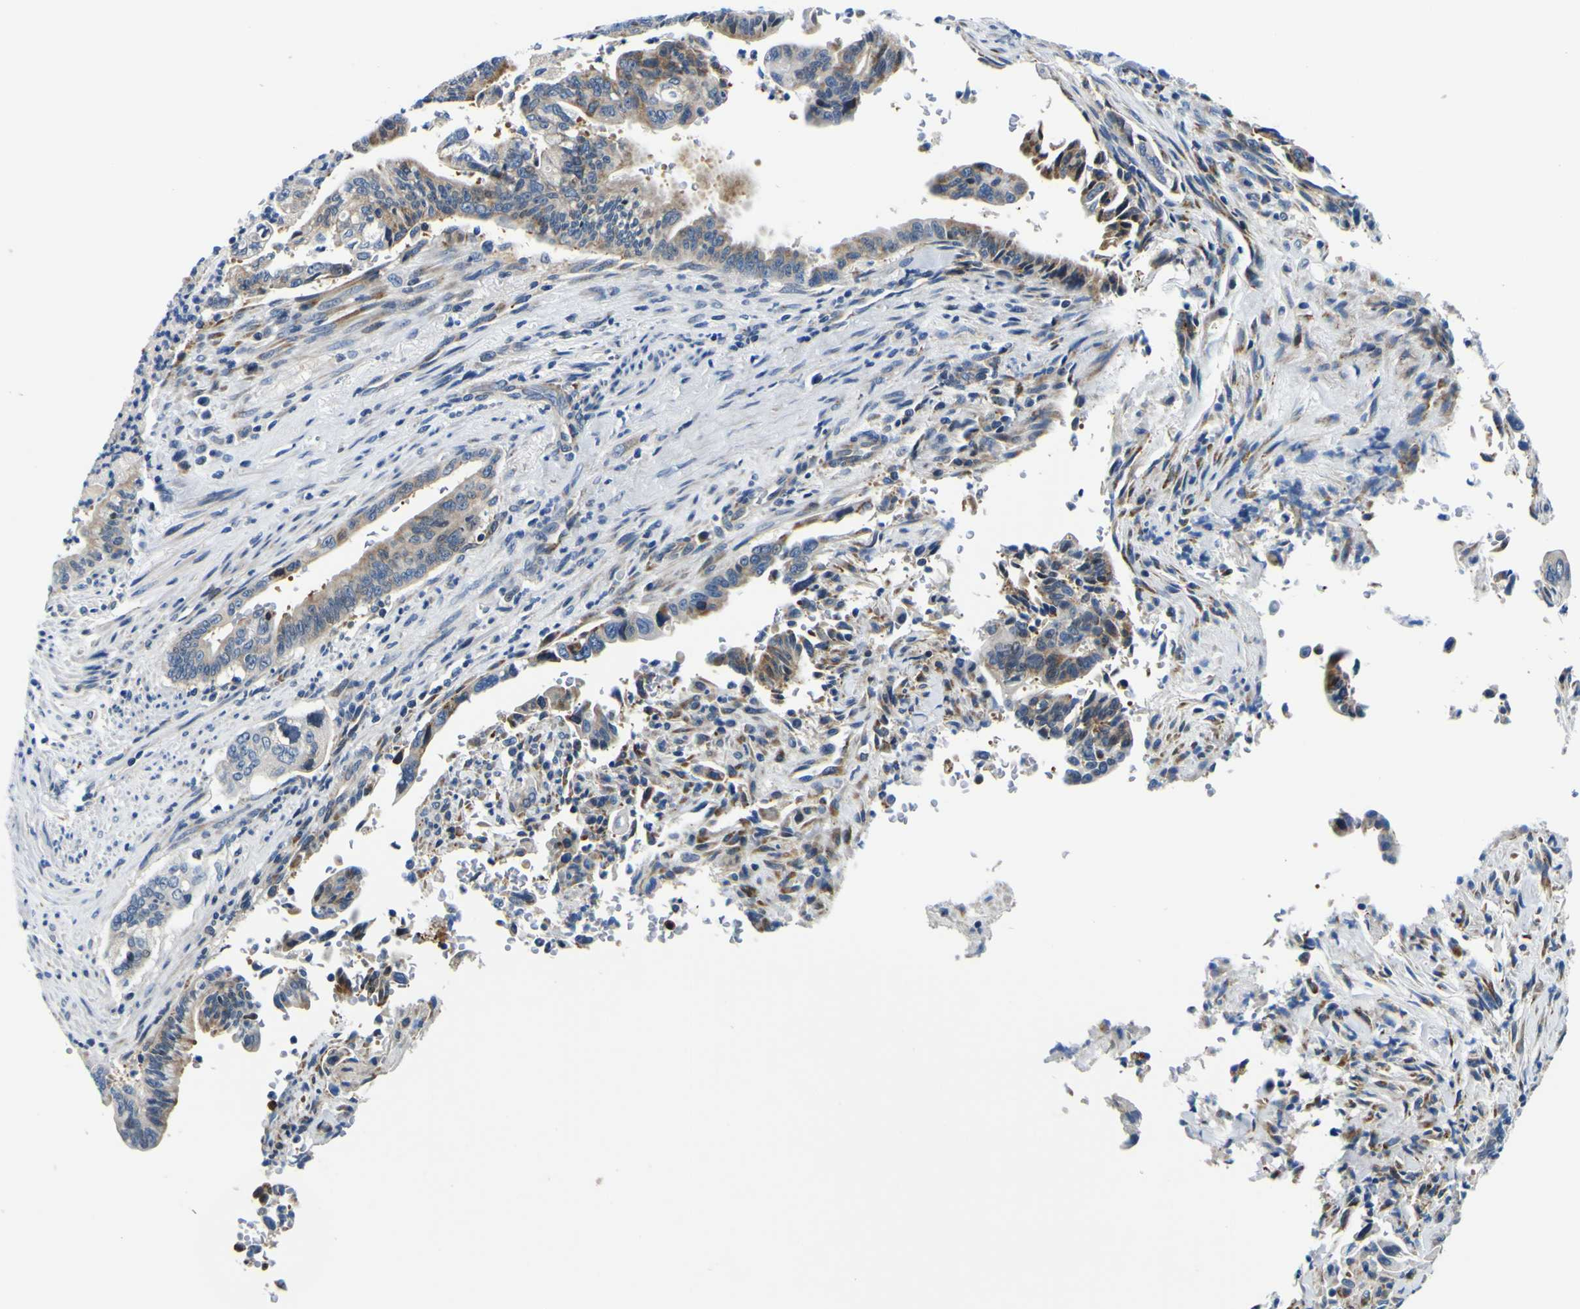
{"staining": {"intensity": "weak", "quantity": ">75%", "location": "cytoplasmic/membranous"}, "tissue": "pancreatic cancer", "cell_type": "Tumor cells", "image_type": "cancer", "snomed": [{"axis": "morphology", "description": "Adenocarcinoma, NOS"}, {"axis": "topography", "description": "Pancreas"}], "caption": "Immunohistochemical staining of human pancreatic cancer reveals low levels of weak cytoplasmic/membranous staining in approximately >75% of tumor cells.", "gene": "NLRP3", "patient": {"sex": "male", "age": 70}}